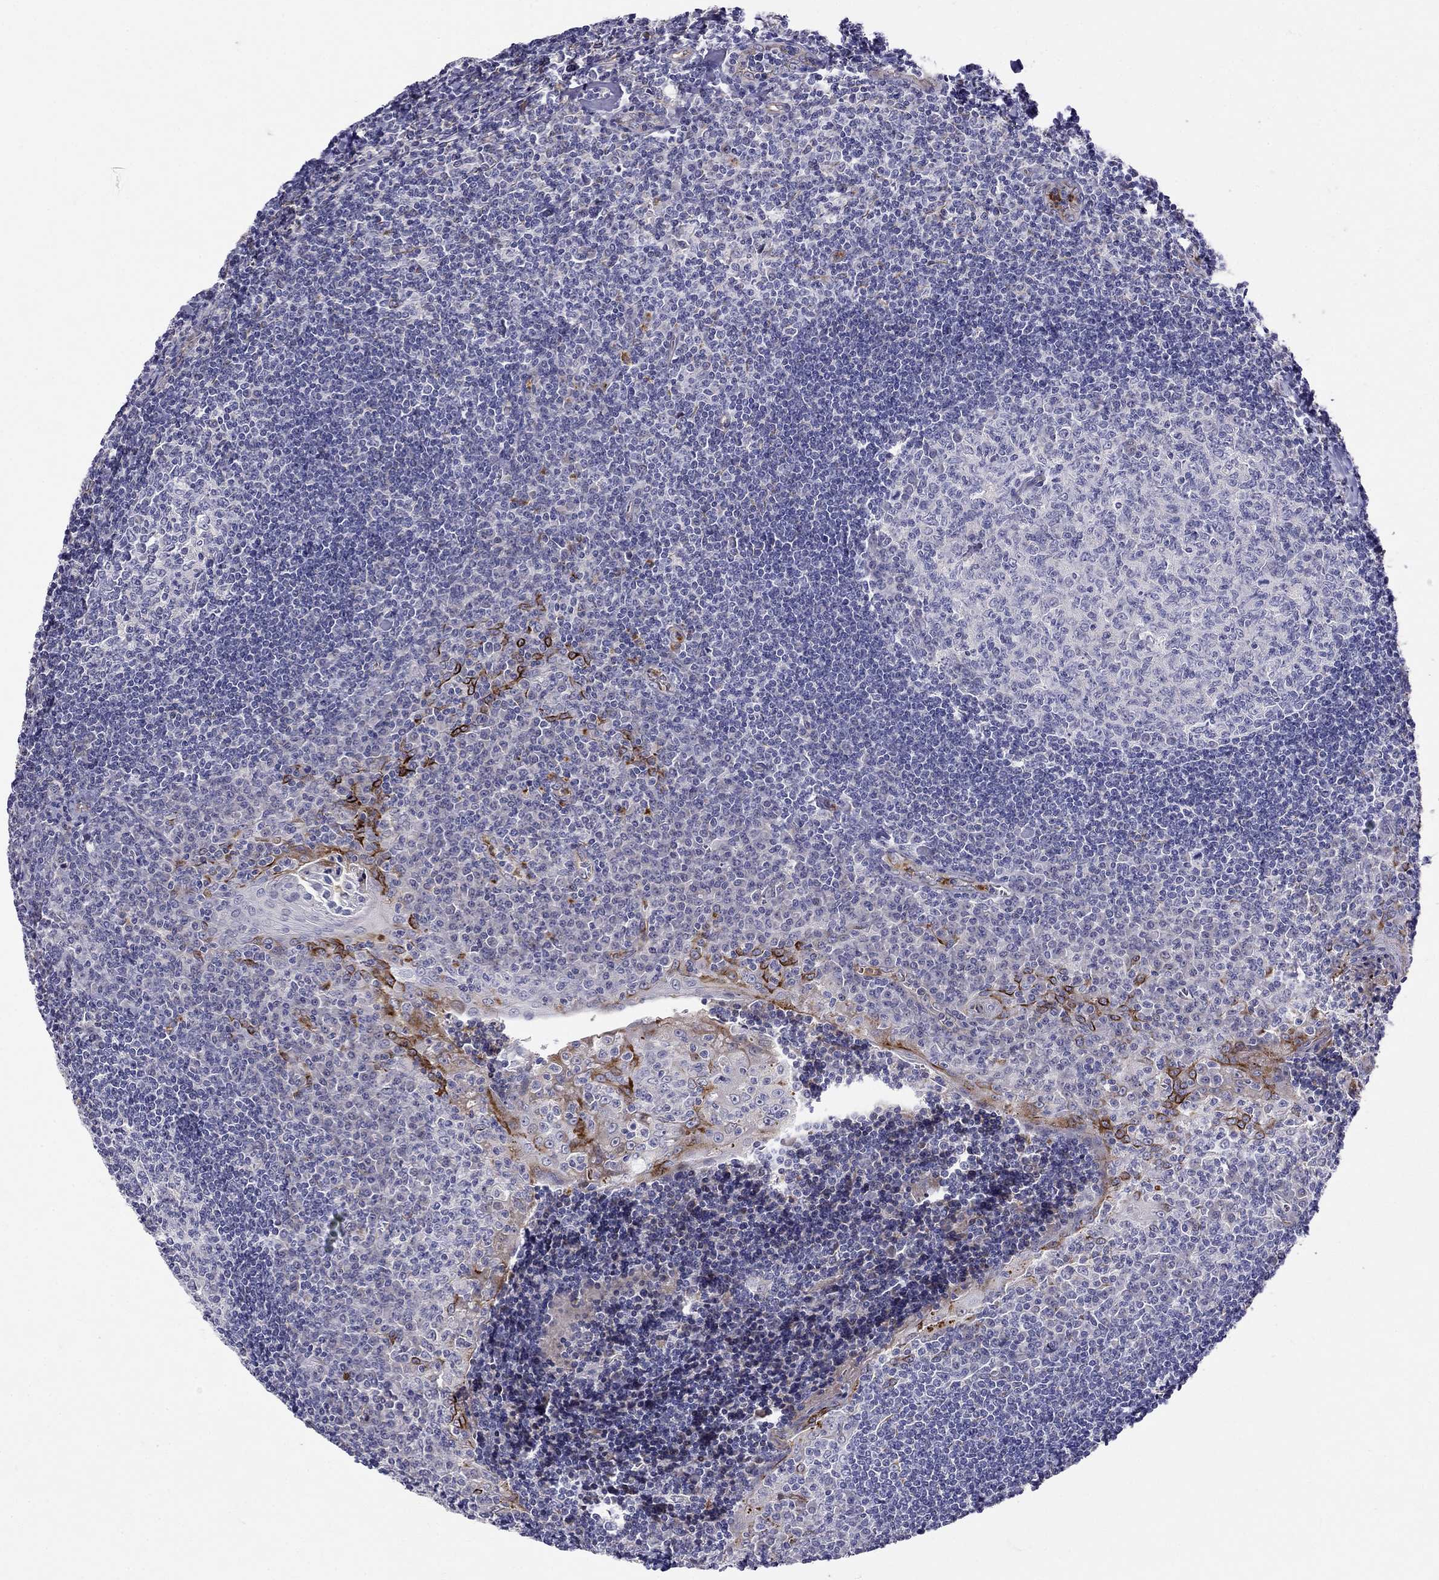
{"staining": {"intensity": "negative", "quantity": "none", "location": "none"}, "tissue": "tonsil", "cell_type": "Germinal center cells", "image_type": "normal", "snomed": [{"axis": "morphology", "description": "Normal tissue, NOS"}, {"axis": "topography", "description": "Tonsil"}], "caption": "IHC of normal tonsil demonstrates no expression in germinal center cells. The staining is performed using DAB brown chromogen with nuclei counter-stained in using hematoxylin.", "gene": "SPINT4", "patient": {"sex": "female", "age": 12}}